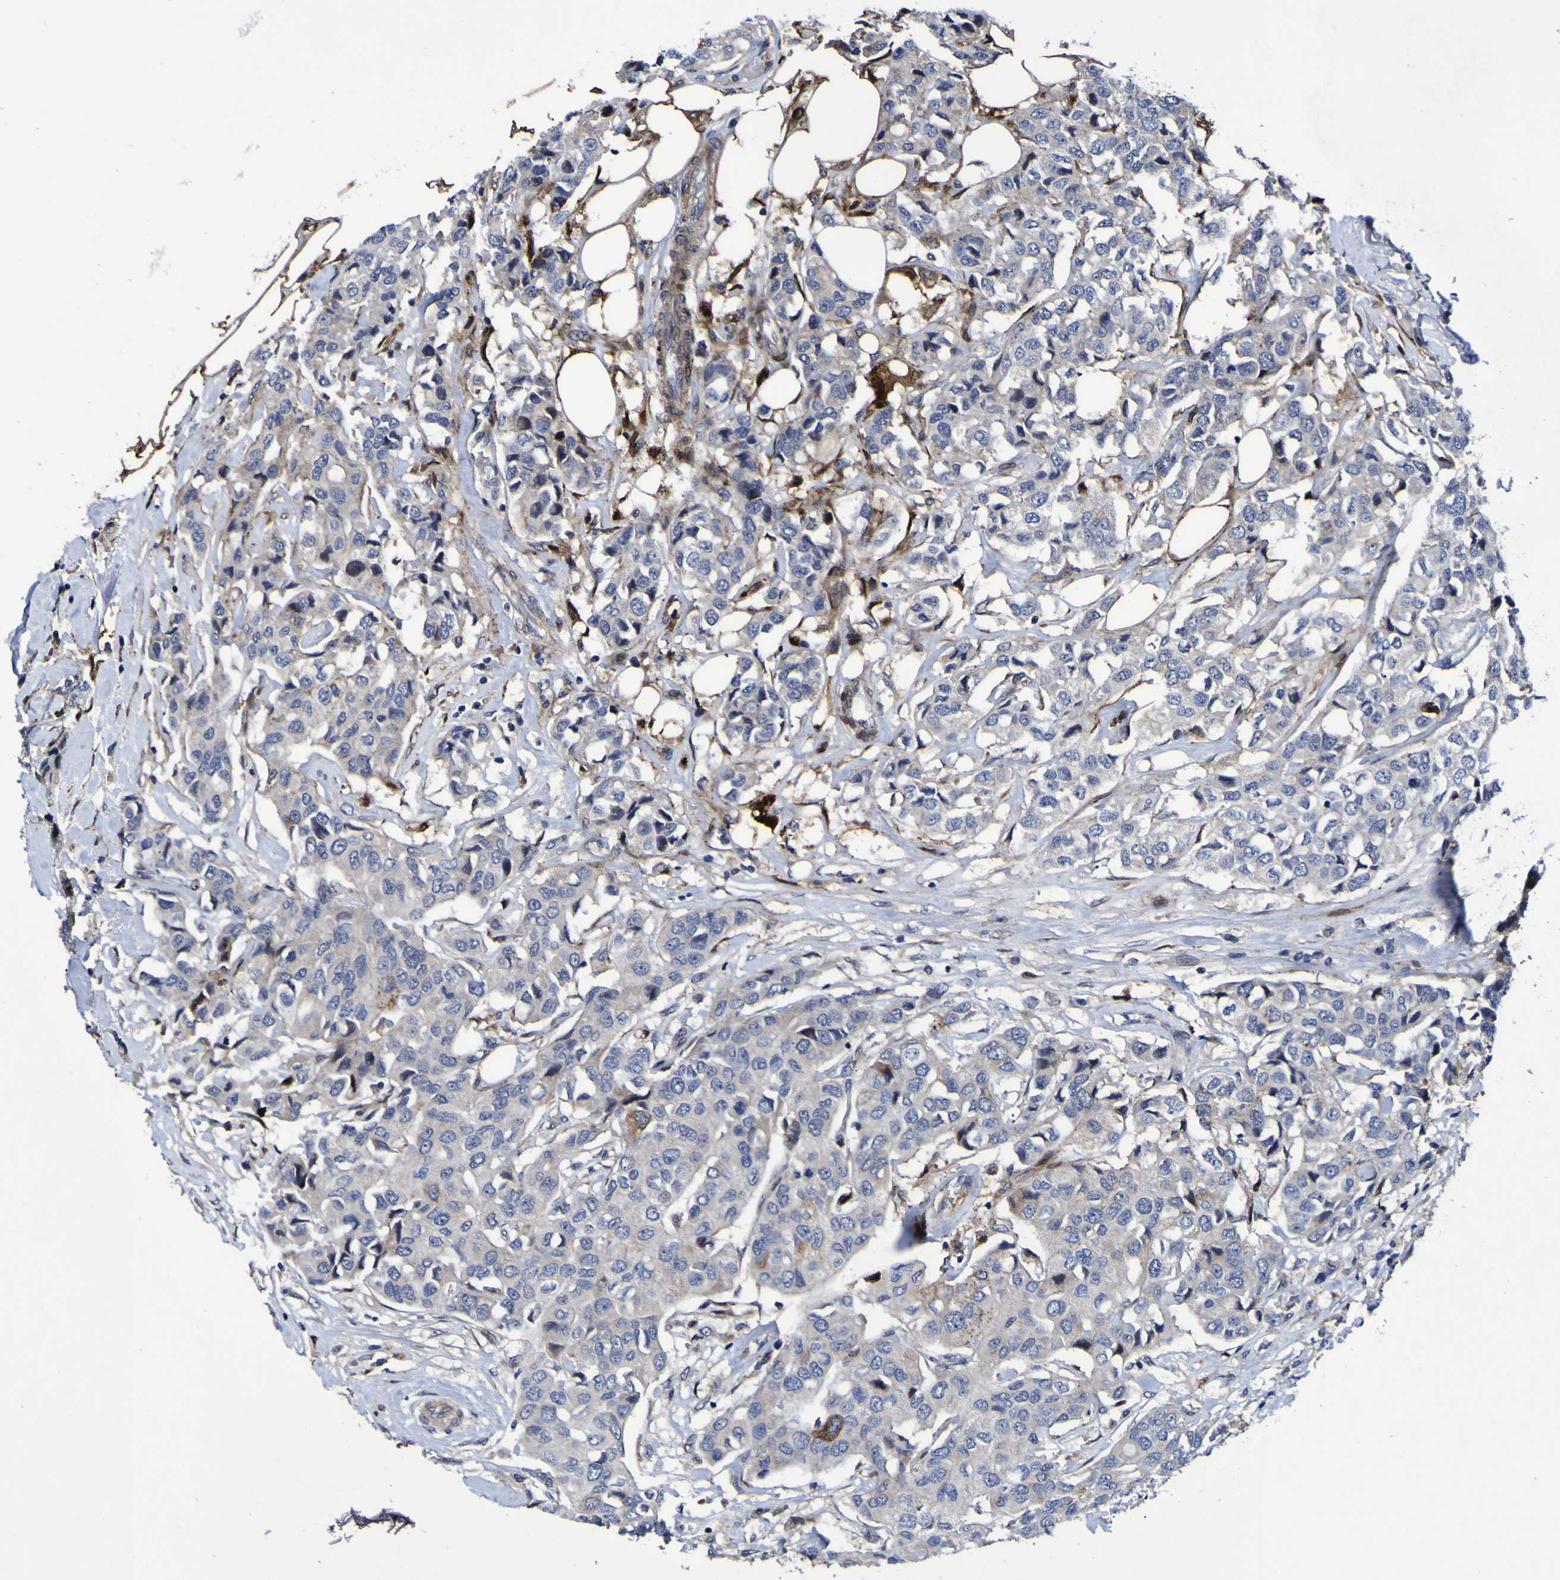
{"staining": {"intensity": "moderate", "quantity": "<25%", "location": "cytoplasmic/membranous"}, "tissue": "breast cancer", "cell_type": "Tumor cells", "image_type": "cancer", "snomed": [{"axis": "morphology", "description": "Duct carcinoma"}, {"axis": "topography", "description": "Breast"}], "caption": "This is an image of IHC staining of breast infiltrating ductal carcinoma, which shows moderate expression in the cytoplasmic/membranous of tumor cells.", "gene": "MGLL", "patient": {"sex": "female", "age": 80}}